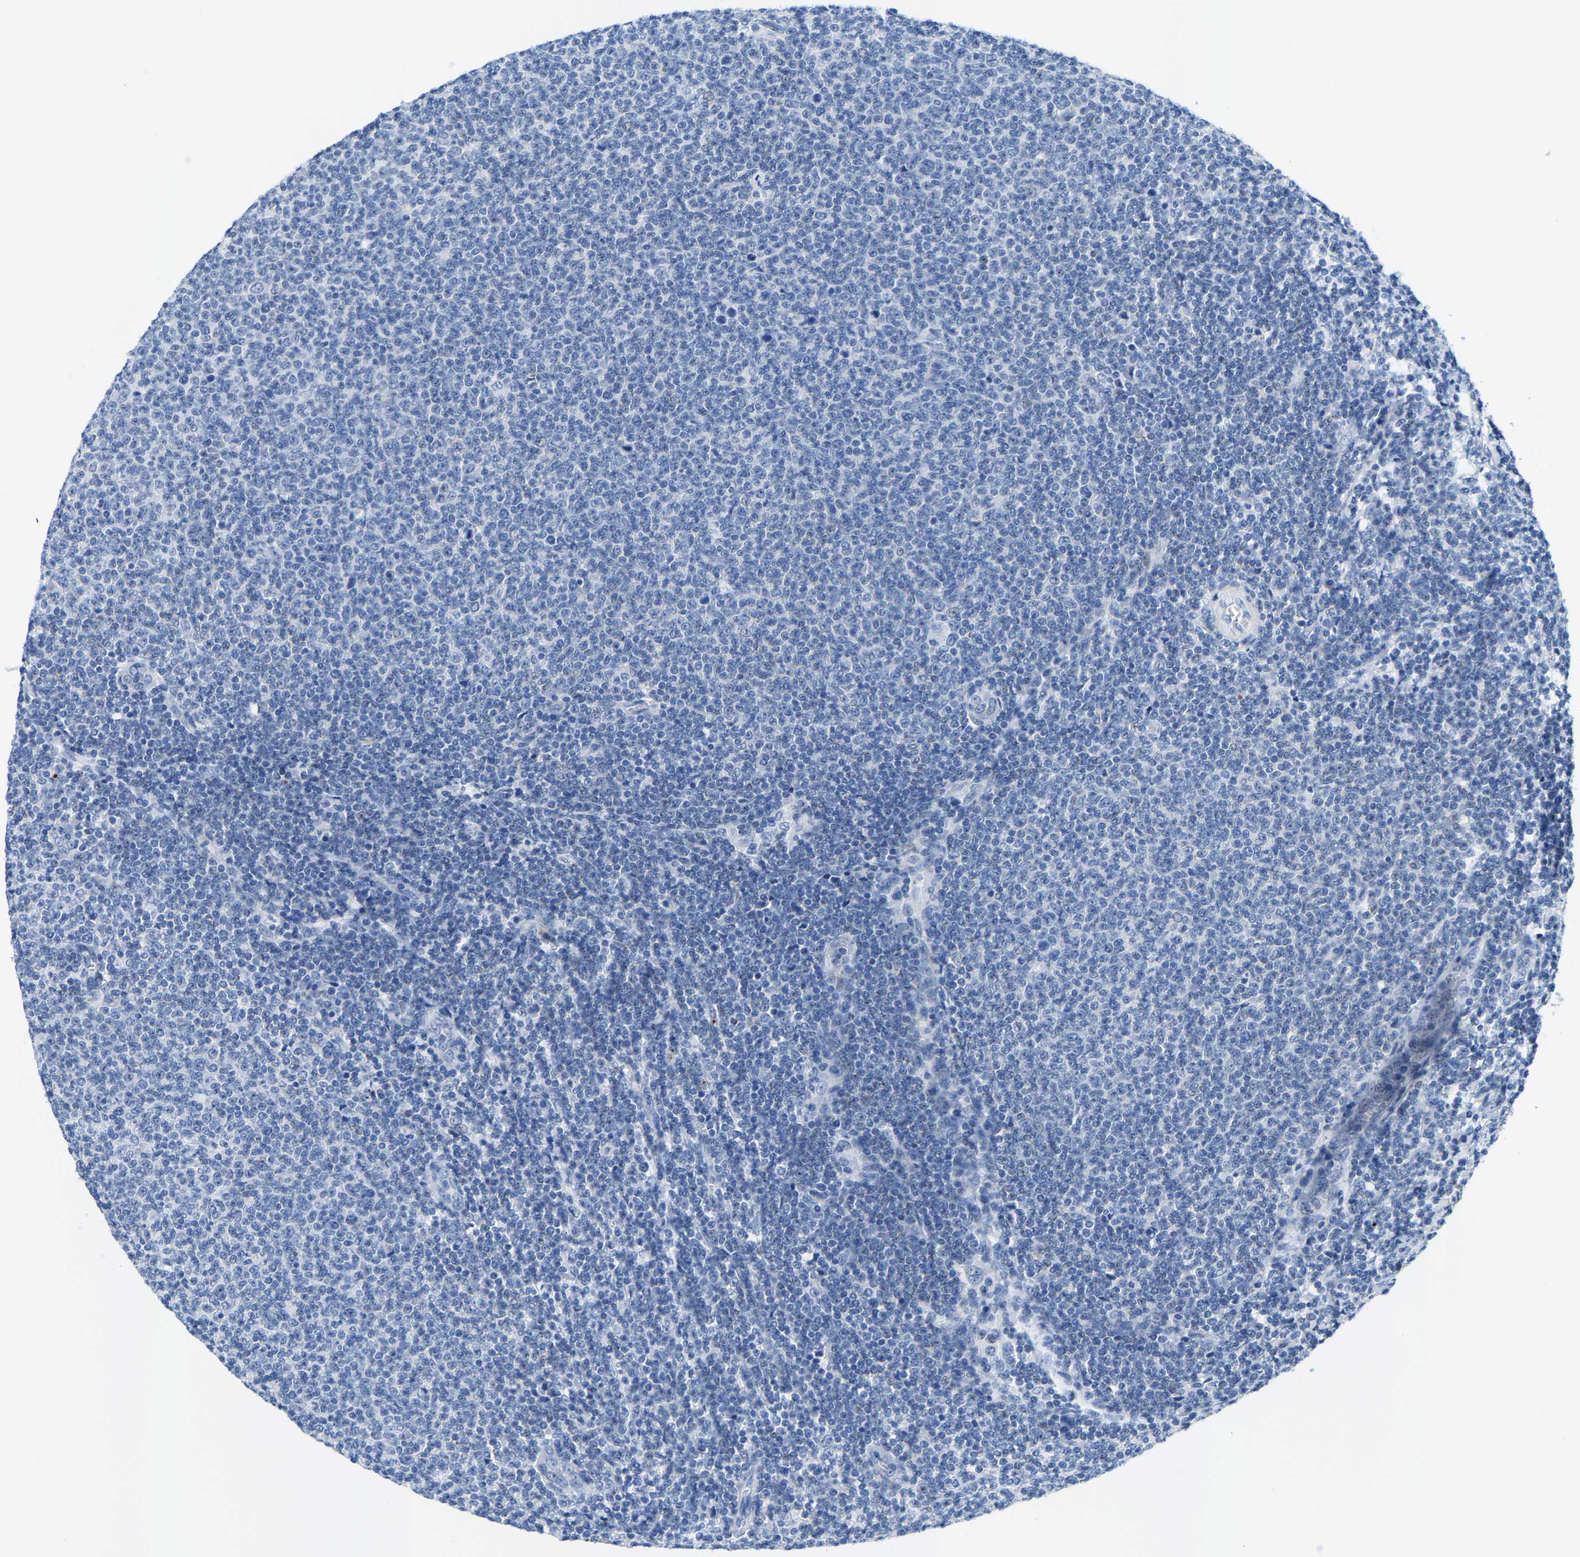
{"staining": {"intensity": "negative", "quantity": "none", "location": "none"}, "tissue": "lymphoma", "cell_type": "Tumor cells", "image_type": "cancer", "snomed": [{"axis": "morphology", "description": "Malignant lymphoma, non-Hodgkin's type, Low grade"}, {"axis": "topography", "description": "Lymph node"}], "caption": "The histopathology image exhibits no staining of tumor cells in malignant lymphoma, non-Hodgkin's type (low-grade).", "gene": "KLHL1", "patient": {"sex": "male", "age": 66}}